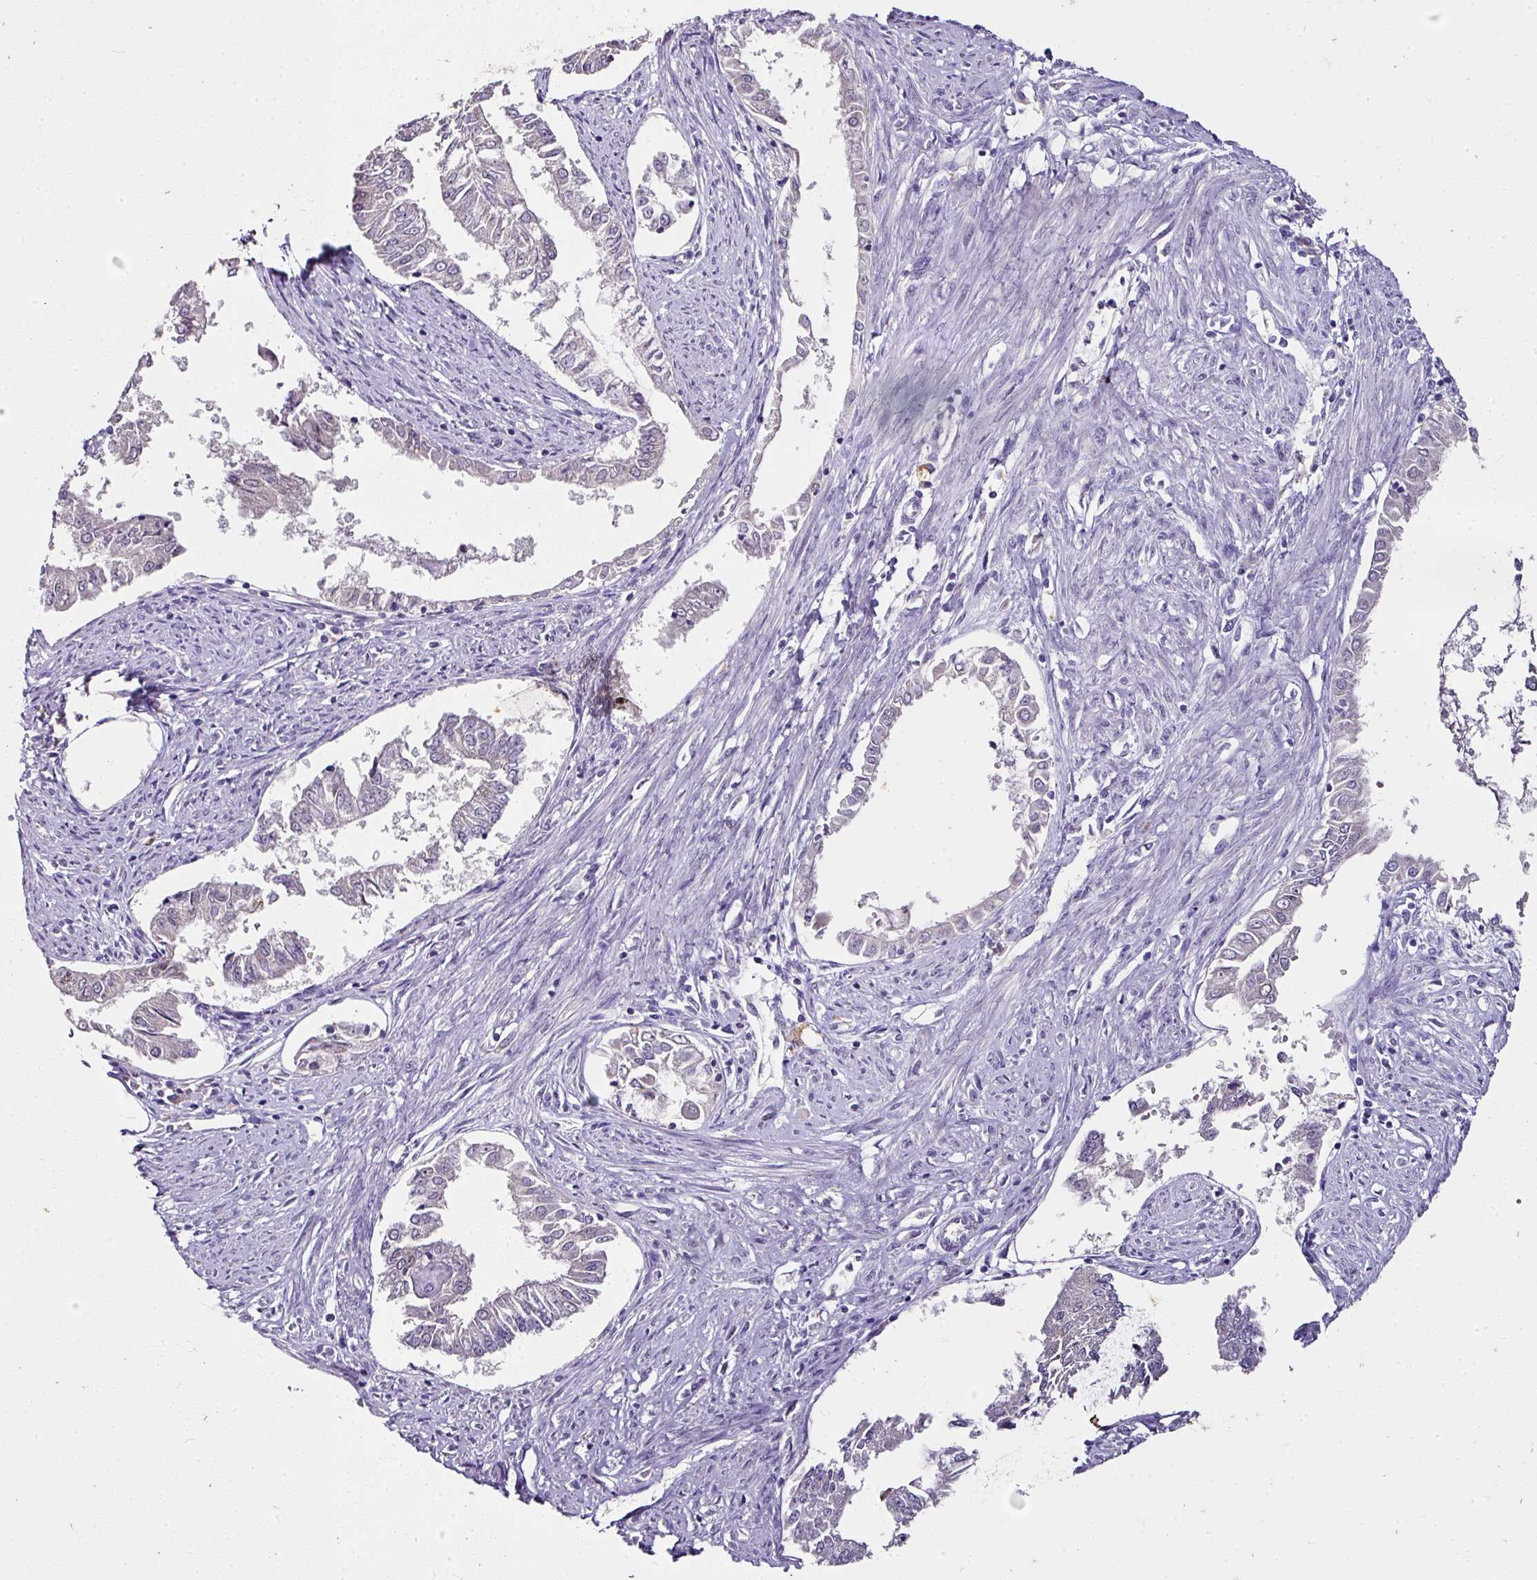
{"staining": {"intensity": "weak", "quantity": "<25%", "location": "cytoplasmic/membranous"}, "tissue": "endometrial cancer", "cell_type": "Tumor cells", "image_type": "cancer", "snomed": [{"axis": "morphology", "description": "Adenocarcinoma, NOS"}, {"axis": "topography", "description": "Endometrium"}], "caption": "Tumor cells show no significant staining in endometrial cancer.", "gene": "SKIC2", "patient": {"sex": "female", "age": 76}}